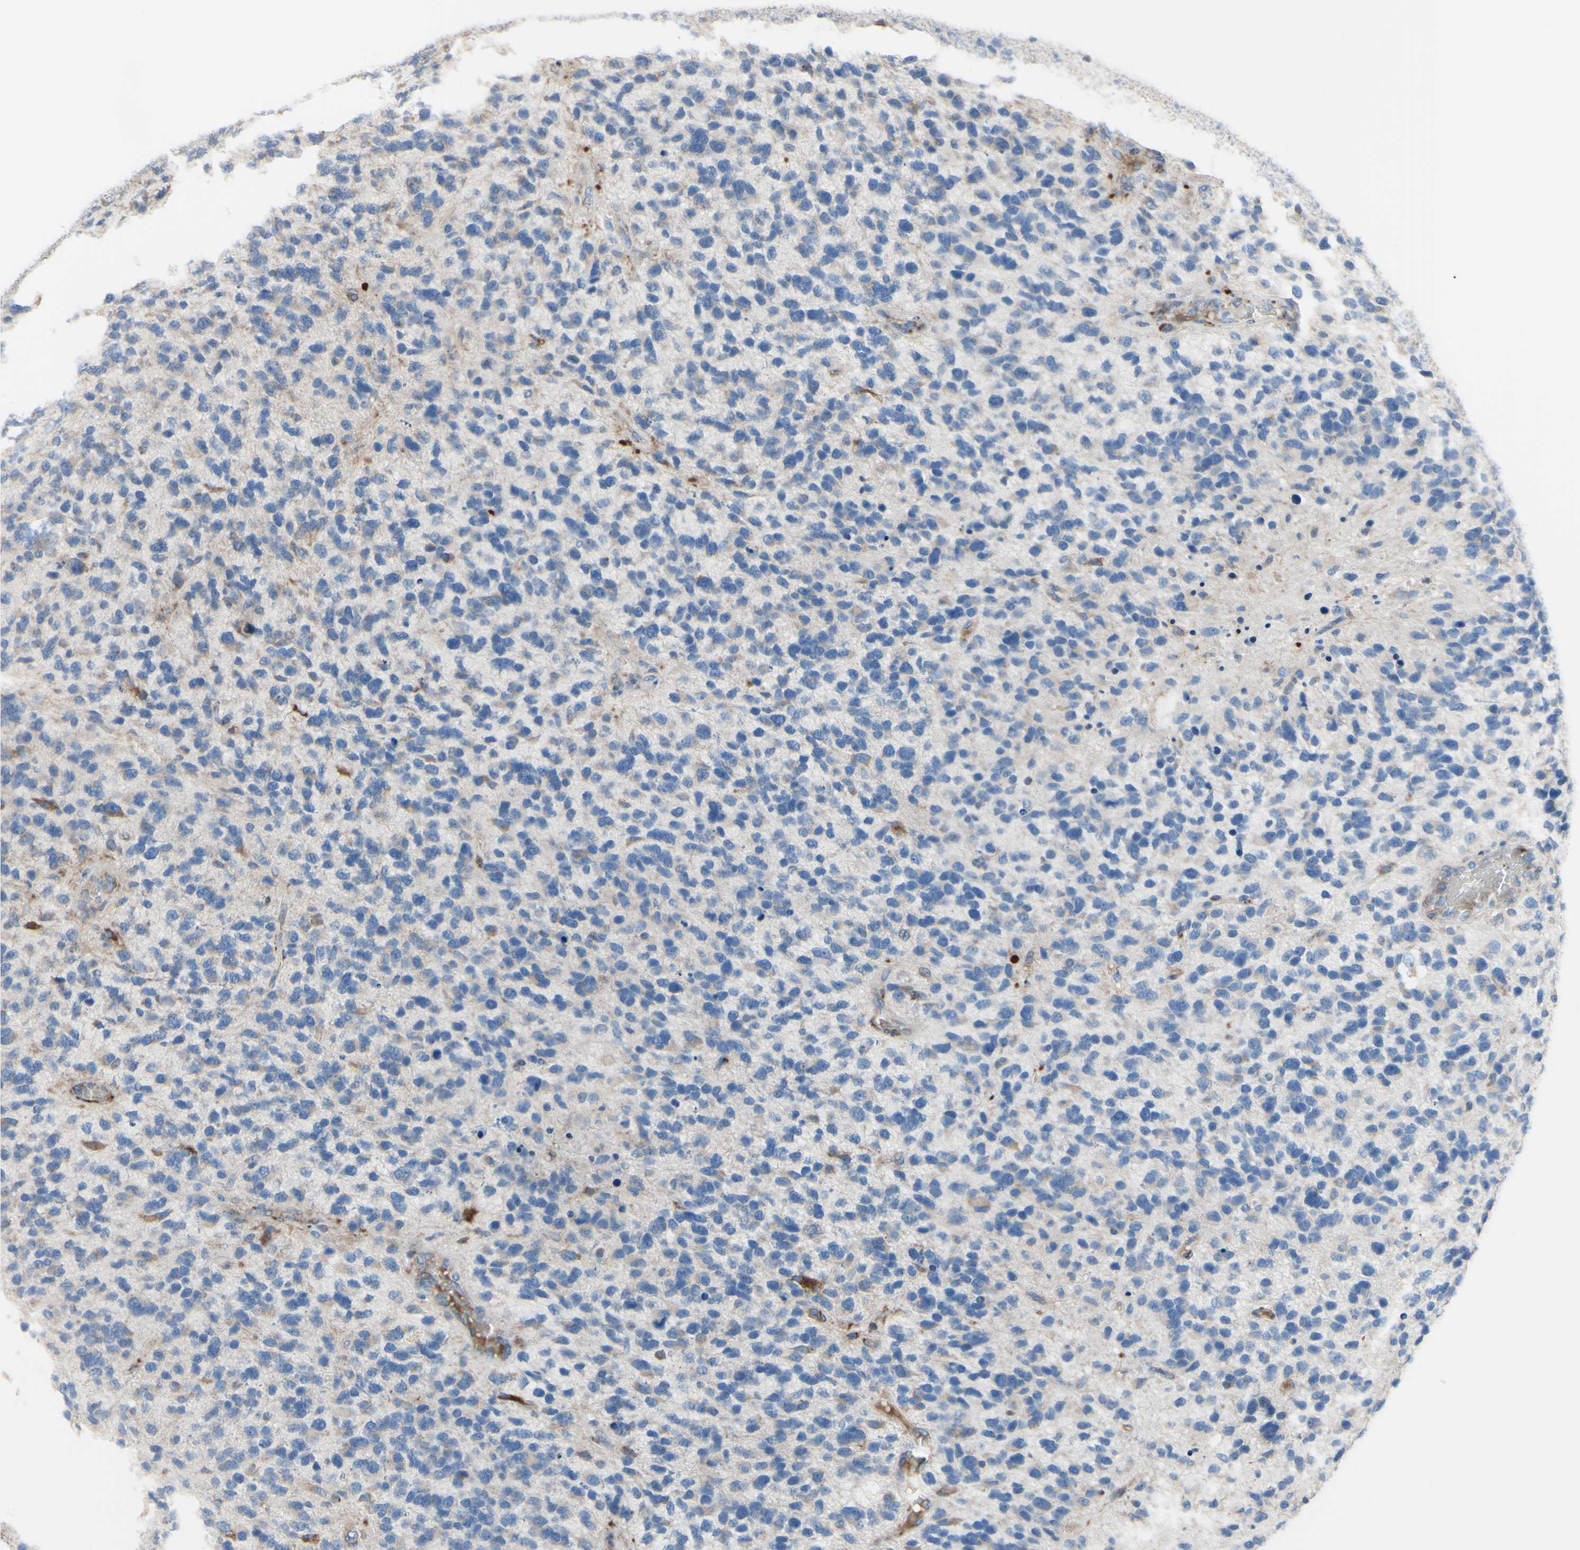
{"staining": {"intensity": "negative", "quantity": "none", "location": "none"}, "tissue": "glioma", "cell_type": "Tumor cells", "image_type": "cancer", "snomed": [{"axis": "morphology", "description": "Glioma, malignant, High grade"}, {"axis": "topography", "description": "Brain"}], "caption": "Immunohistochemistry (IHC) histopathology image of malignant glioma (high-grade) stained for a protein (brown), which demonstrates no expression in tumor cells. (Stains: DAB (3,3'-diaminobenzidine) IHC with hematoxylin counter stain, Microscopy: brightfield microscopy at high magnification).", "gene": "AGPAT5", "patient": {"sex": "female", "age": 58}}